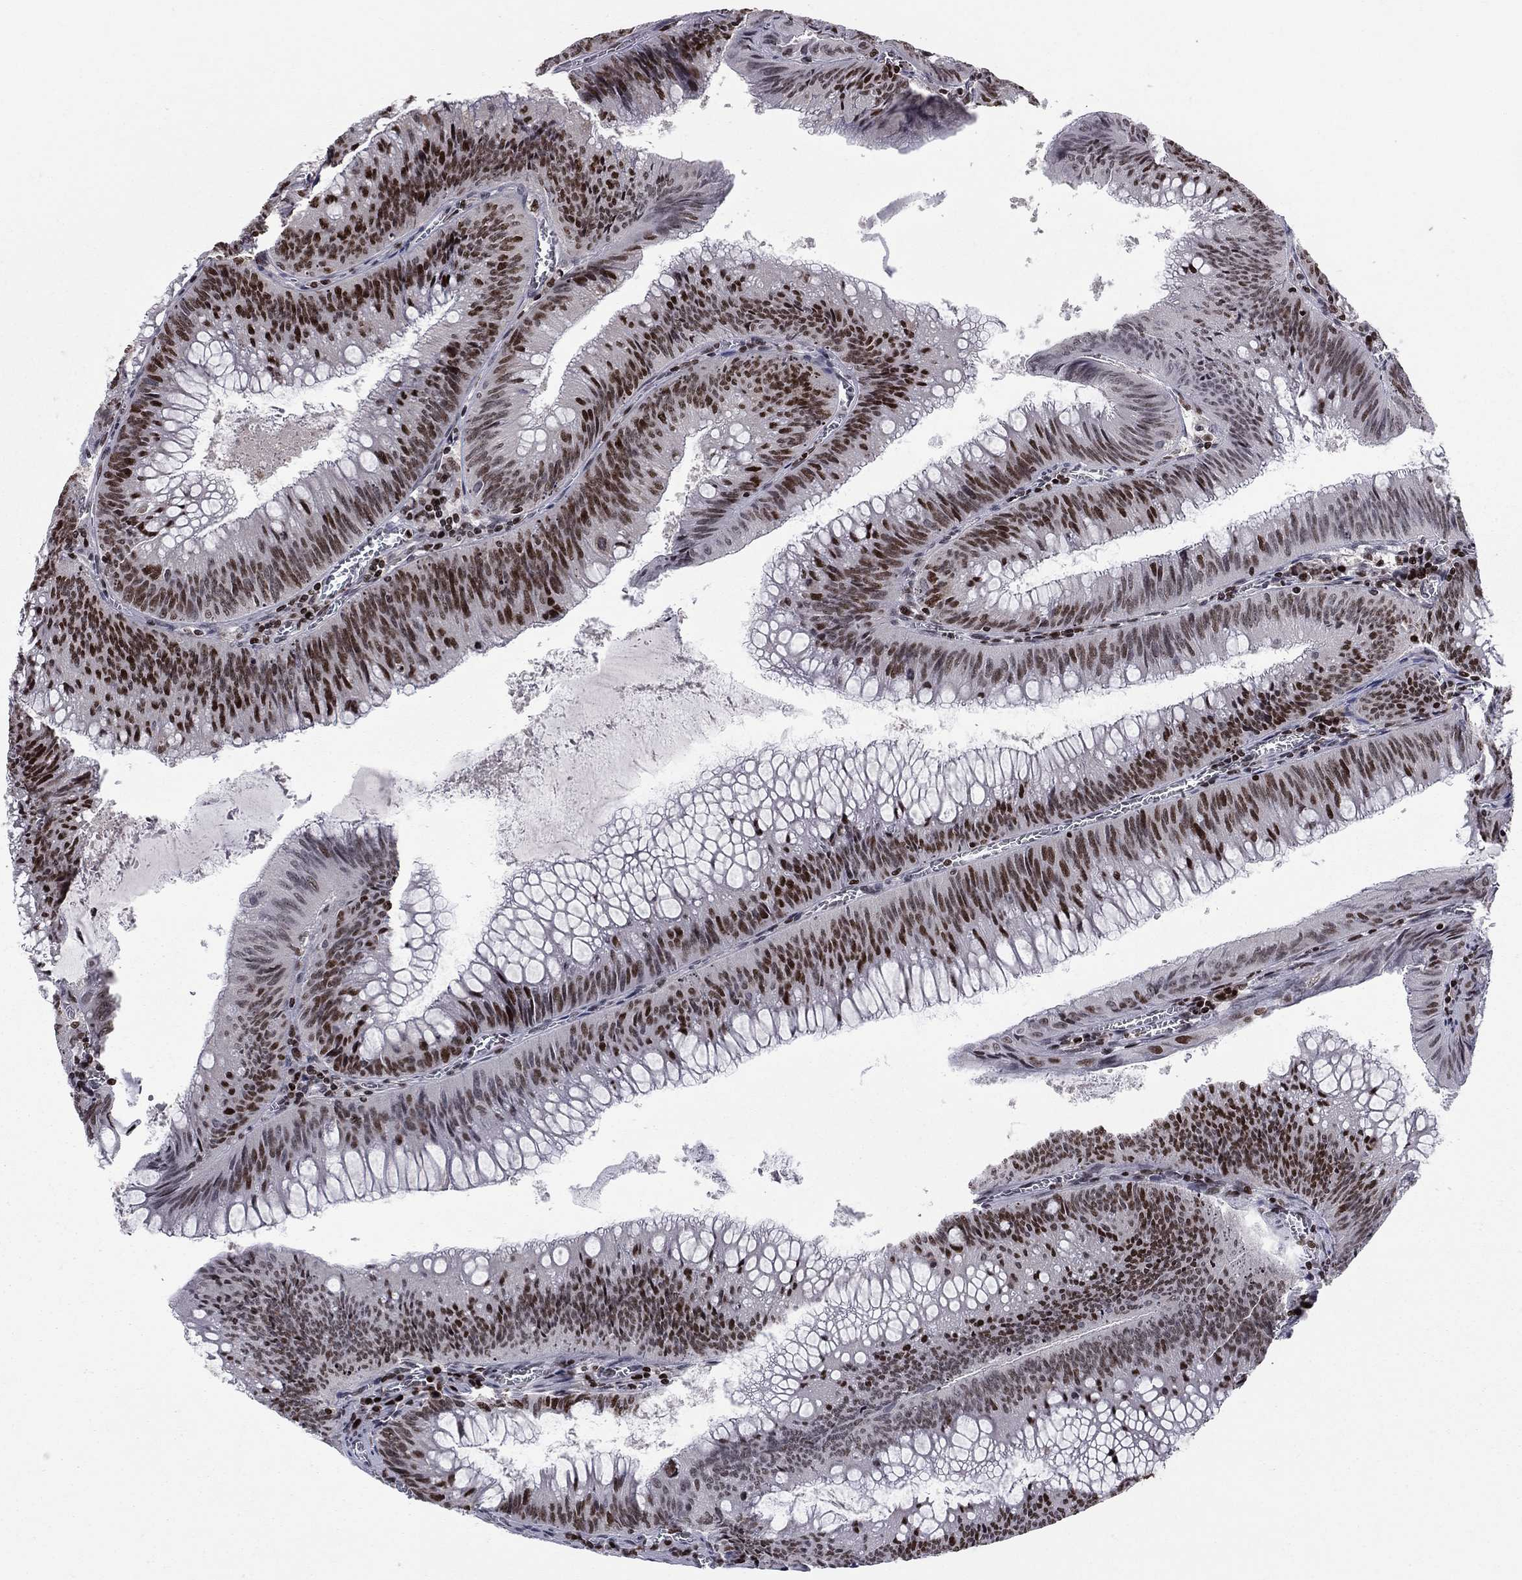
{"staining": {"intensity": "strong", "quantity": ">75%", "location": "nuclear"}, "tissue": "colorectal cancer", "cell_type": "Tumor cells", "image_type": "cancer", "snomed": [{"axis": "morphology", "description": "Adenocarcinoma, NOS"}, {"axis": "topography", "description": "Rectum"}], "caption": "Colorectal cancer stained for a protein (brown) exhibits strong nuclear positive expression in approximately >75% of tumor cells.", "gene": "RNASEH2C", "patient": {"sex": "female", "age": 72}}